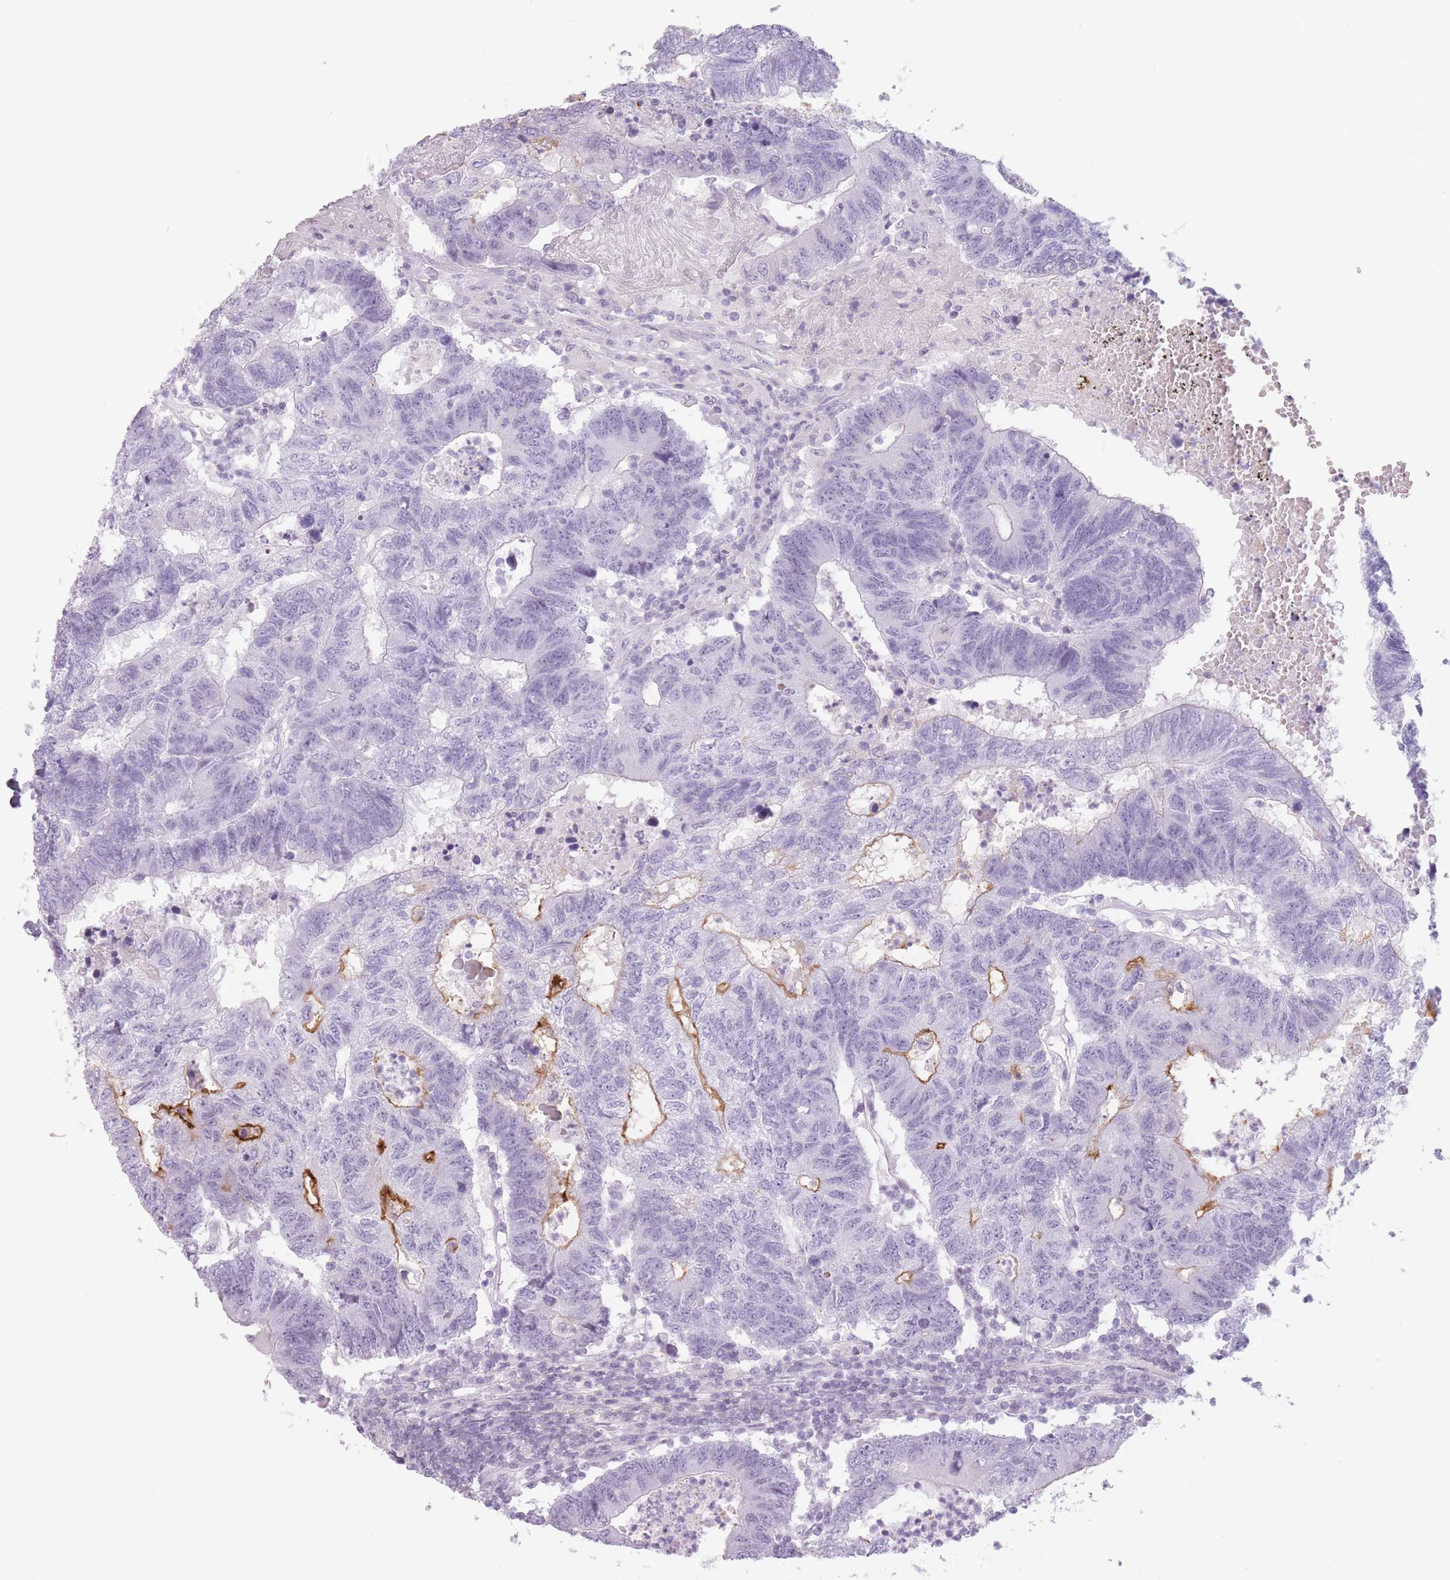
{"staining": {"intensity": "moderate", "quantity": "<25%", "location": "cytoplasmic/membranous"}, "tissue": "colorectal cancer", "cell_type": "Tumor cells", "image_type": "cancer", "snomed": [{"axis": "morphology", "description": "Adenocarcinoma, NOS"}, {"axis": "topography", "description": "Colon"}], "caption": "Moderate cytoplasmic/membranous protein positivity is seen in approximately <25% of tumor cells in colorectal adenocarcinoma.", "gene": "GGT1", "patient": {"sex": "female", "age": 48}}